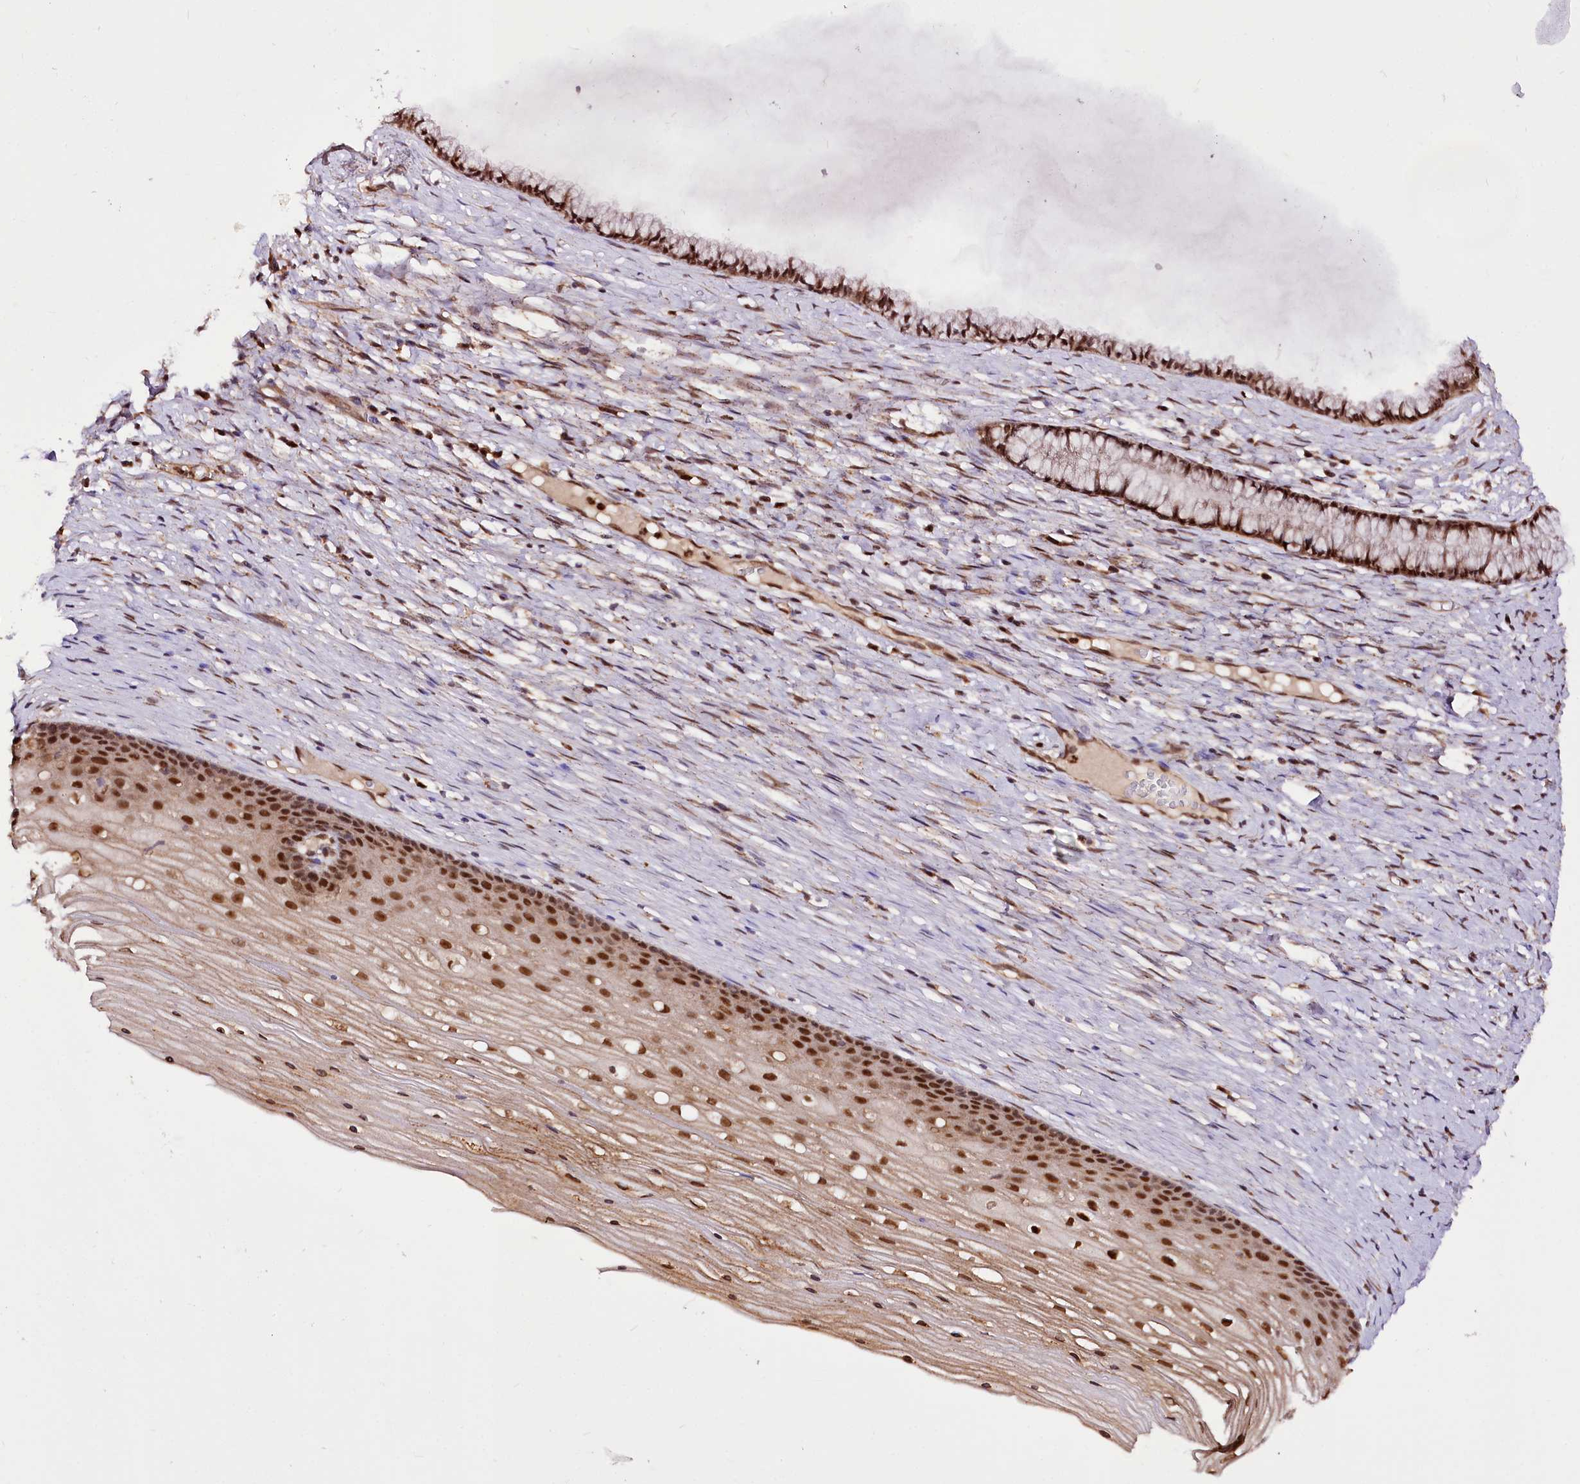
{"staining": {"intensity": "moderate", "quantity": ">75%", "location": "cytoplasmic/membranous,nuclear"}, "tissue": "cervix", "cell_type": "Glandular cells", "image_type": "normal", "snomed": [{"axis": "morphology", "description": "Normal tissue, NOS"}, {"axis": "topography", "description": "Cervix"}], "caption": "A high-resolution micrograph shows immunohistochemistry (IHC) staining of normal cervix, which shows moderate cytoplasmic/membranous,nuclear staining in approximately >75% of glandular cells. (IHC, brightfield microscopy, high magnification).", "gene": "GNL3L", "patient": {"sex": "female", "age": 42}}